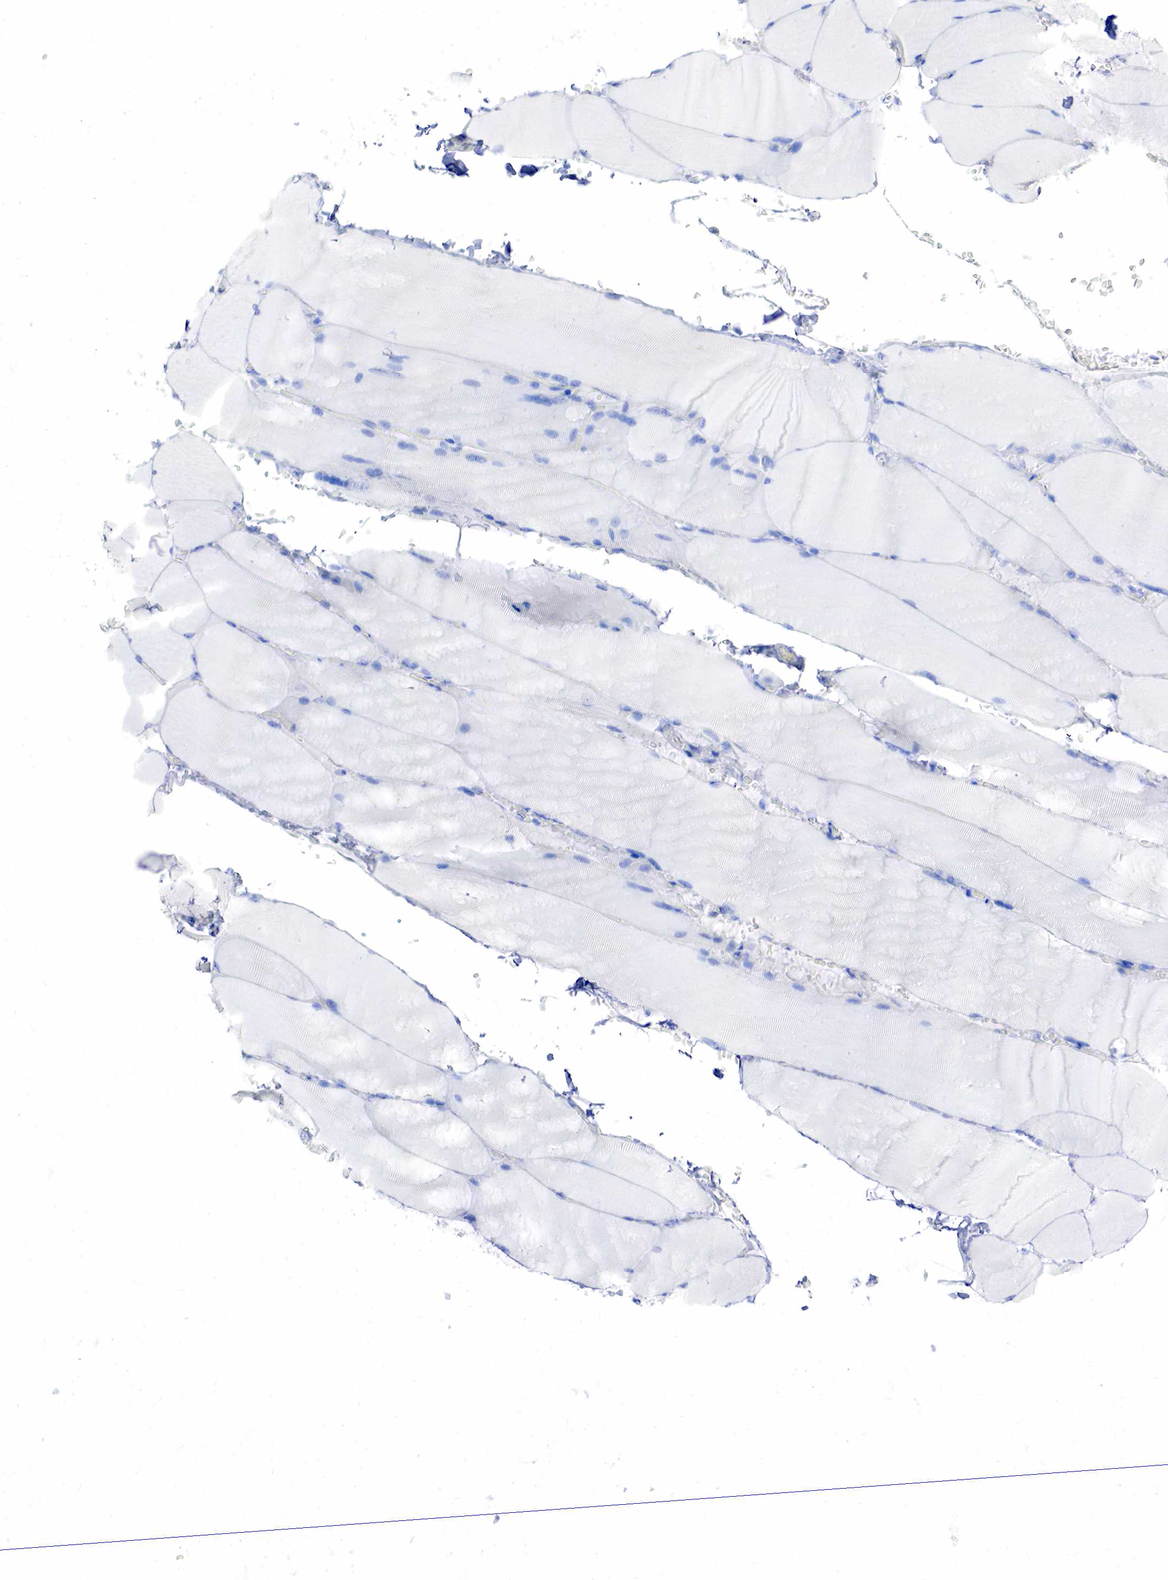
{"staining": {"intensity": "negative", "quantity": "none", "location": "none"}, "tissue": "skeletal muscle", "cell_type": "Myocytes", "image_type": "normal", "snomed": [{"axis": "morphology", "description": "Normal tissue, NOS"}, {"axis": "topography", "description": "Skeletal muscle"}], "caption": "The immunohistochemistry (IHC) image has no significant positivity in myocytes of skeletal muscle. (DAB (3,3'-diaminobenzidine) immunohistochemistry (IHC) with hematoxylin counter stain).", "gene": "ESR1", "patient": {"sex": "male", "age": 71}}